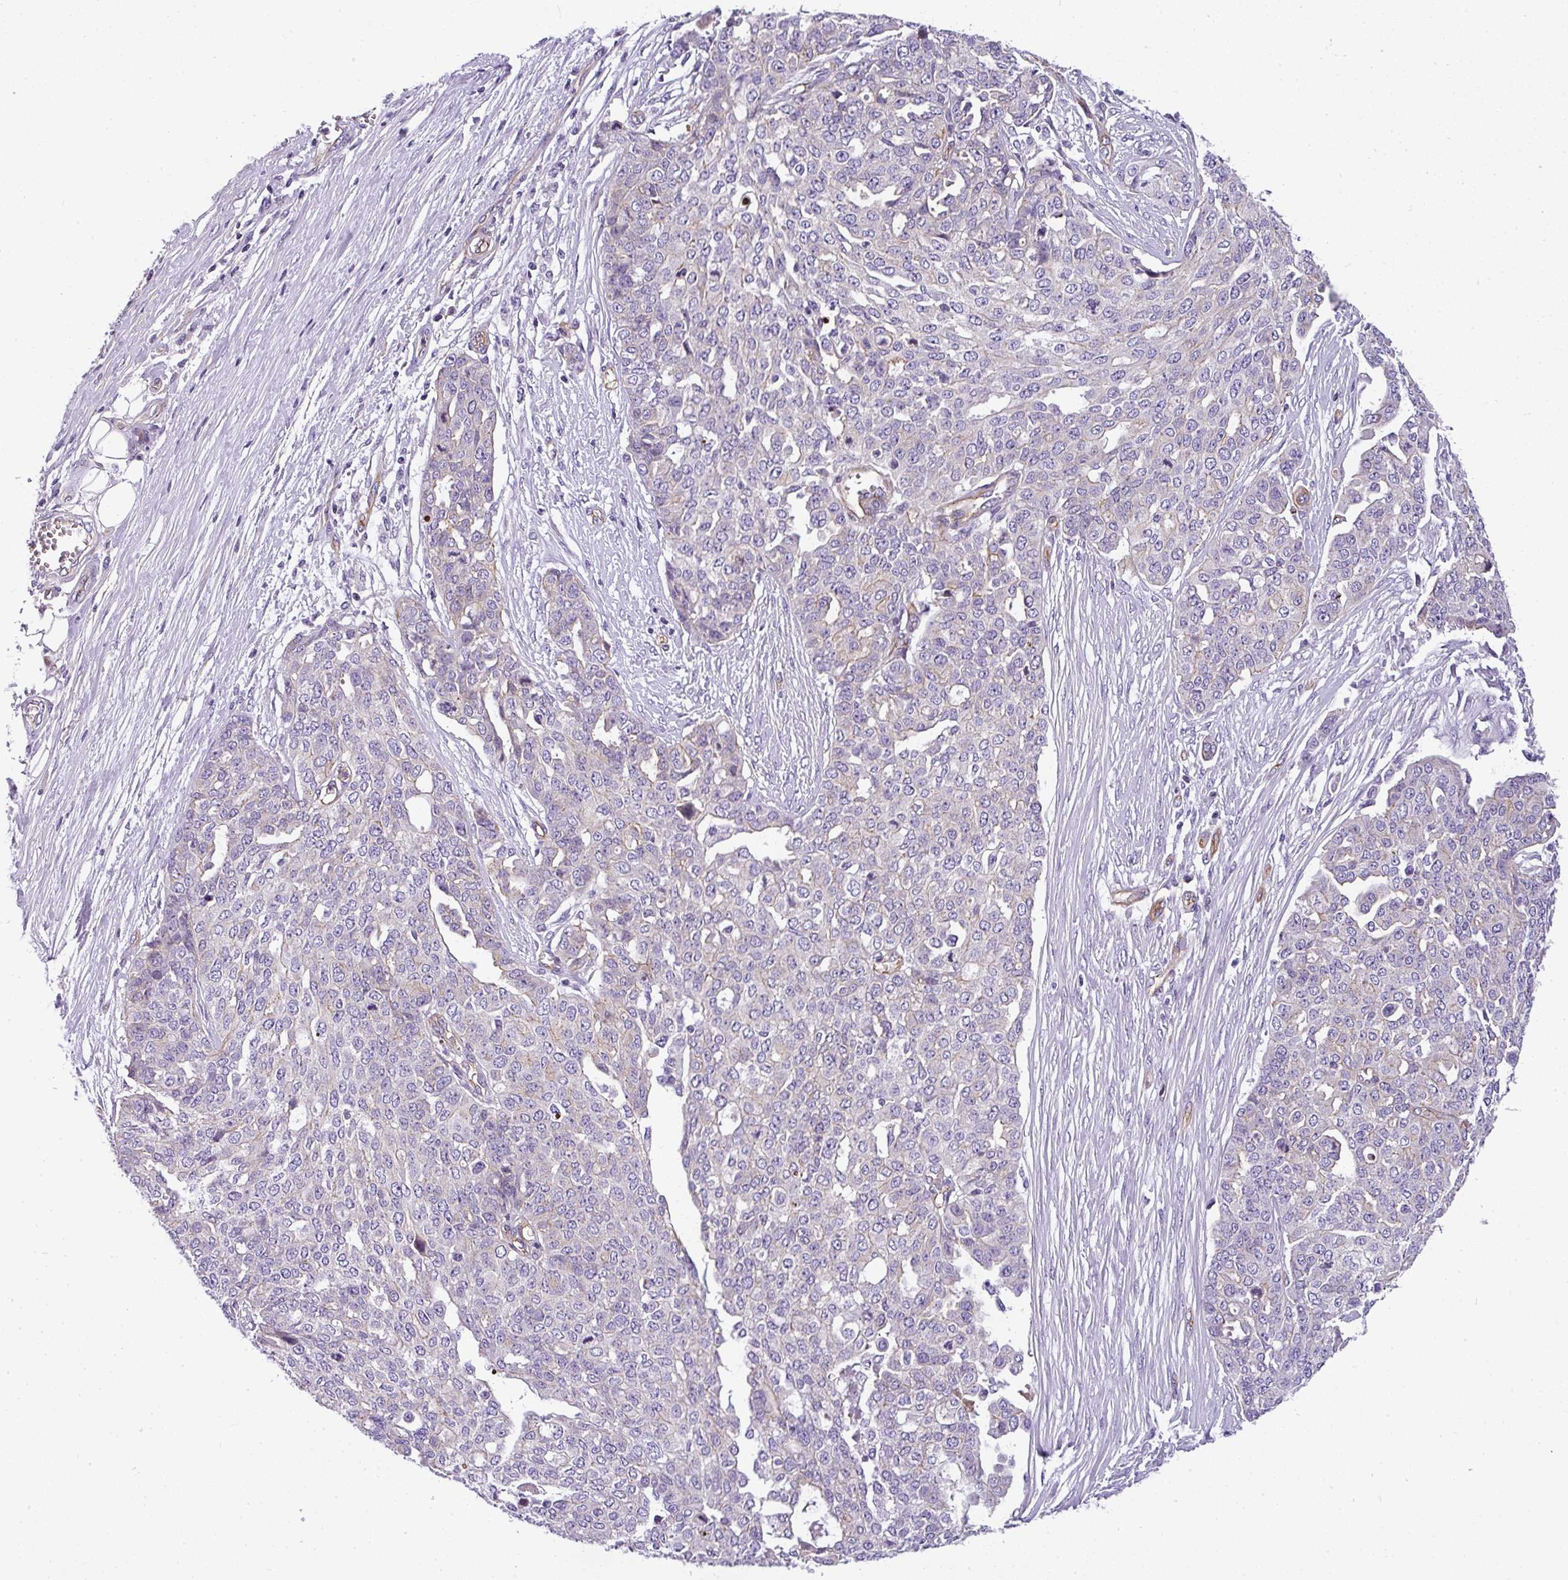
{"staining": {"intensity": "negative", "quantity": "none", "location": "none"}, "tissue": "ovarian cancer", "cell_type": "Tumor cells", "image_type": "cancer", "snomed": [{"axis": "morphology", "description": "Cystadenocarcinoma, serous, NOS"}, {"axis": "topography", "description": "Soft tissue"}, {"axis": "topography", "description": "Ovary"}], "caption": "Immunohistochemical staining of ovarian cancer displays no significant expression in tumor cells.", "gene": "OR11H4", "patient": {"sex": "female", "age": 57}}